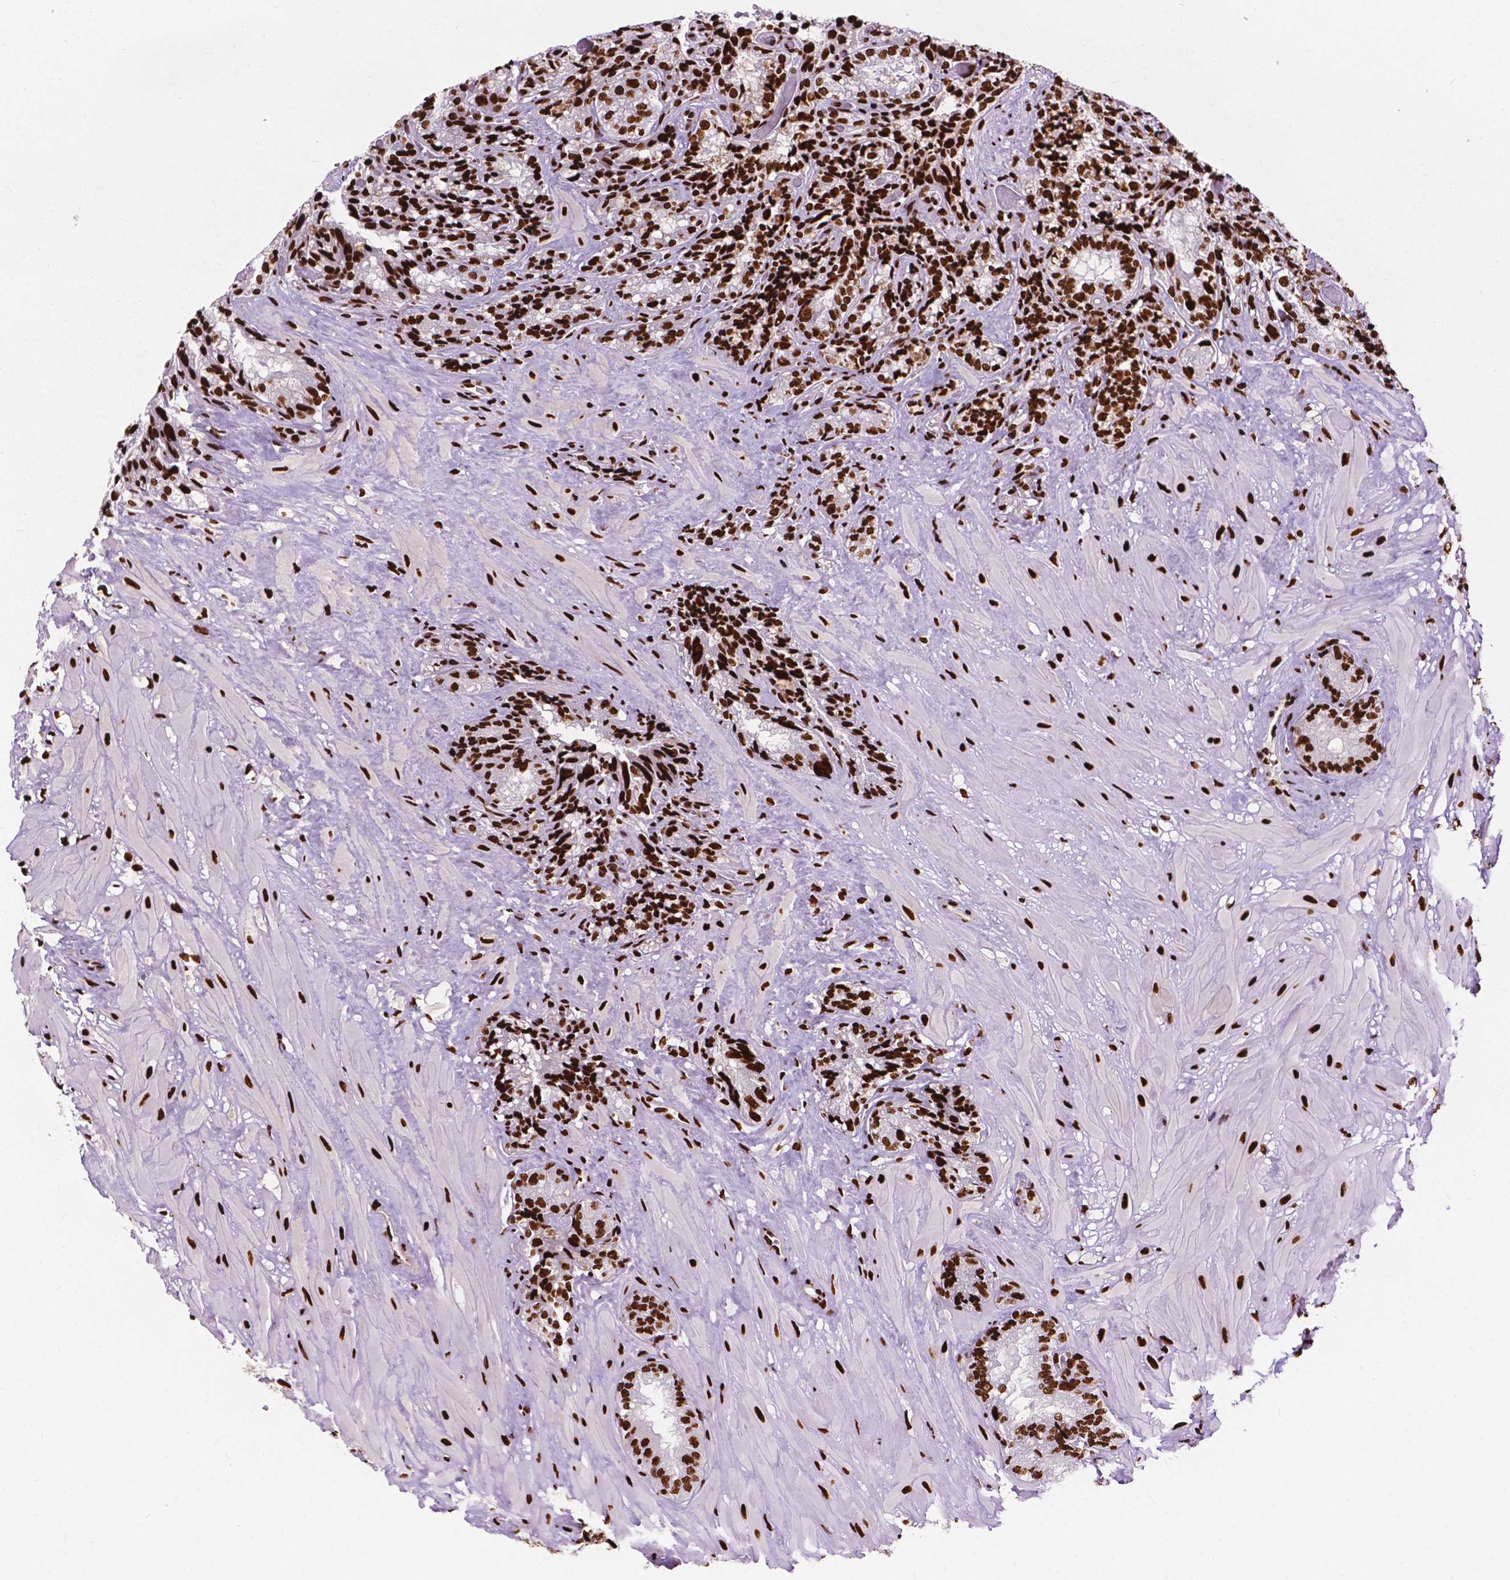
{"staining": {"intensity": "strong", "quantity": ">75%", "location": "nuclear"}, "tissue": "seminal vesicle", "cell_type": "Glandular cells", "image_type": "normal", "snomed": [{"axis": "morphology", "description": "Normal tissue, NOS"}, {"axis": "topography", "description": "Seminal veicle"}], "caption": "Immunohistochemical staining of unremarkable human seminal vesicle shows >75% levels of strong nuclear protein positivity in about >75% of glandular cells.", "gene": "SMIM5", "patient": {"sex": "male", "age": 57}}